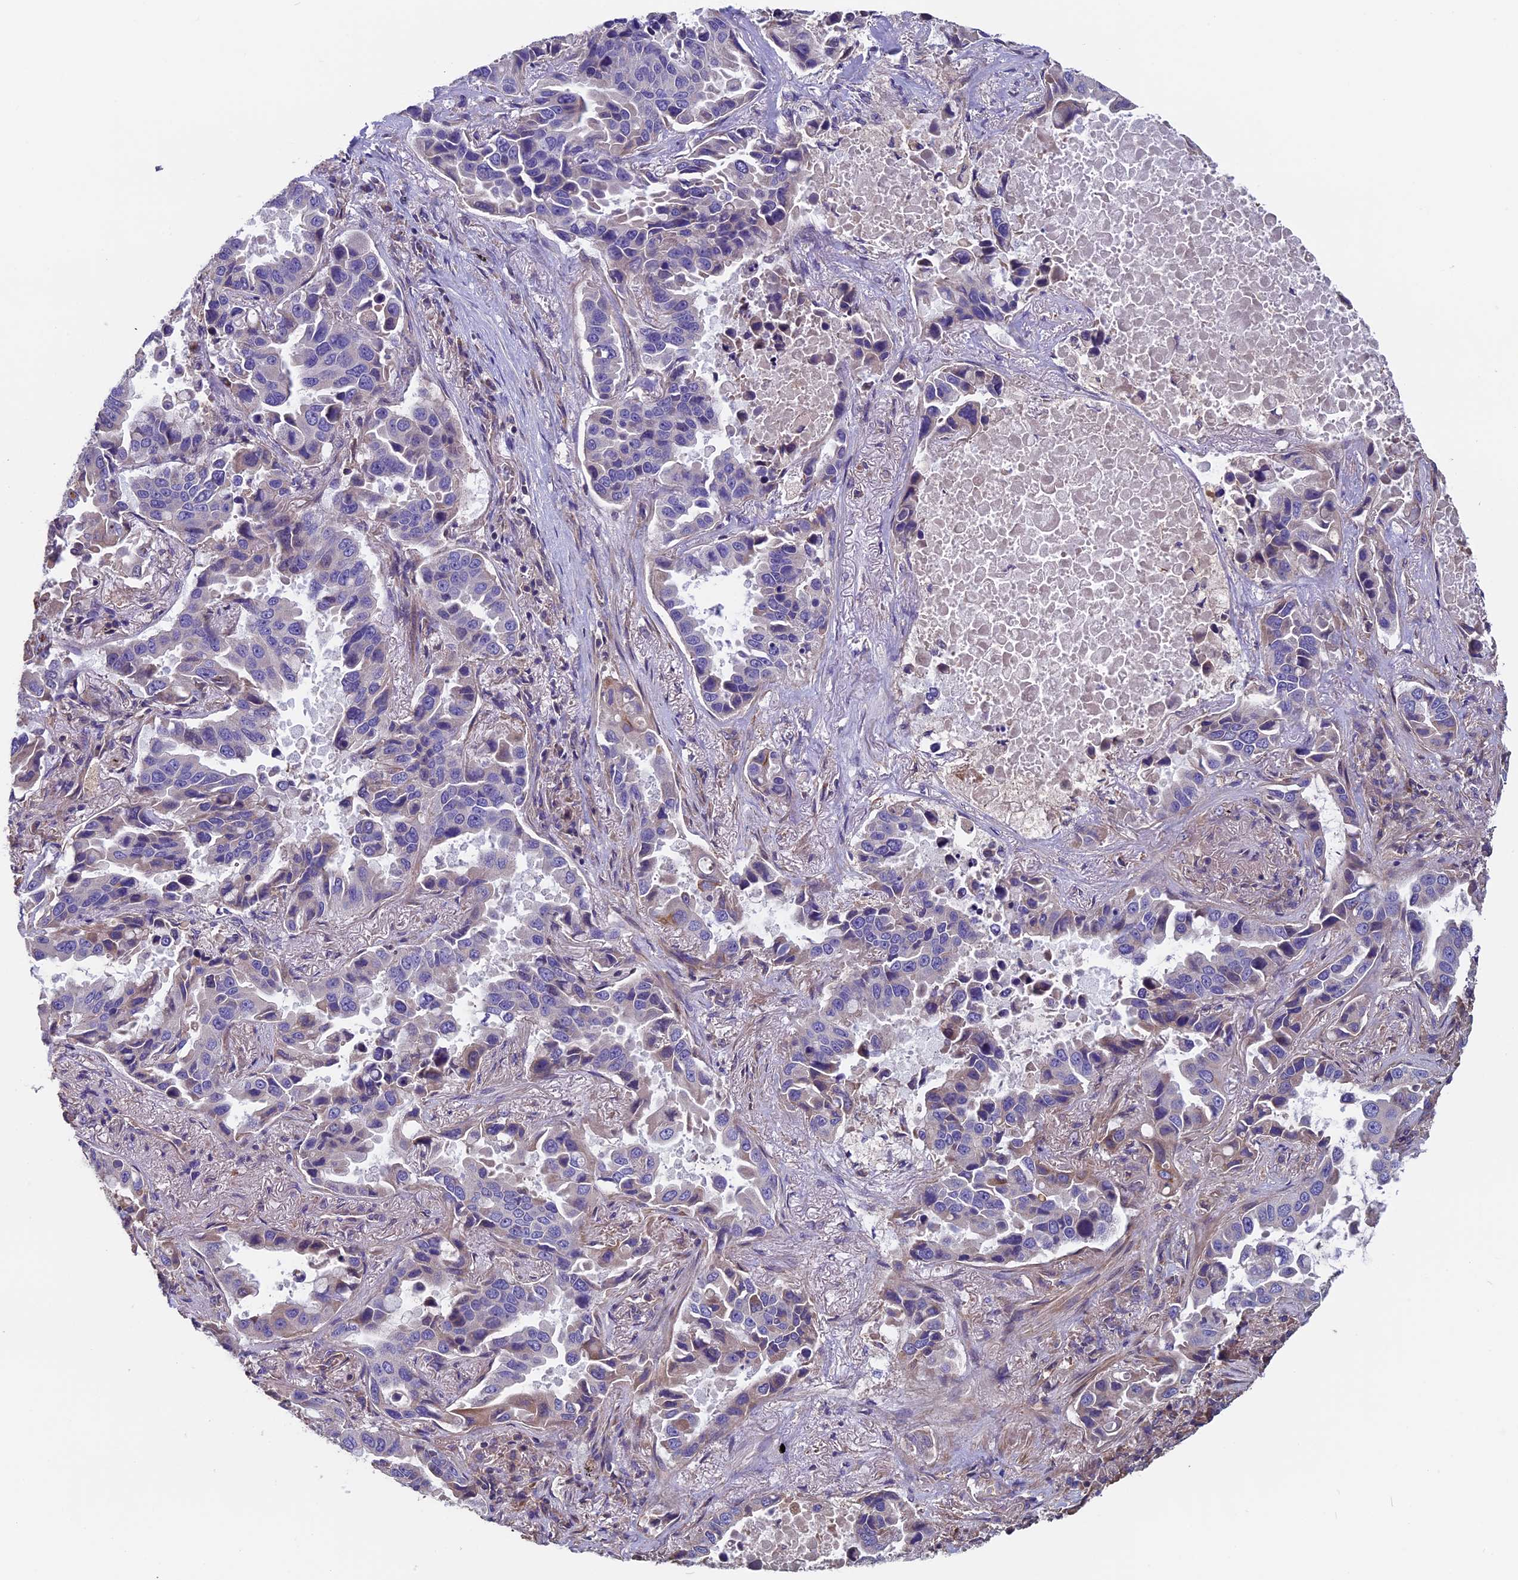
{"staining": {"intensity": "weak", "quantity": "<25%", "location": "cytoplasmic/membranous"}, "tissue": "lung cancer", "cell_type": "Tumor cells", "image_type": "cancer", "snomed": [{"axis": "morphology", "description": "Adenocarcinoma, NOS"}, {"axis": "topography", "description": "Lung"}], "caption": "Immunohistochemical staining of human lung adenocarcinoma displays no significant positivity in tumor cells.", "gene": "CCDC153", "patient": {"sex": "male", "age": 64}}